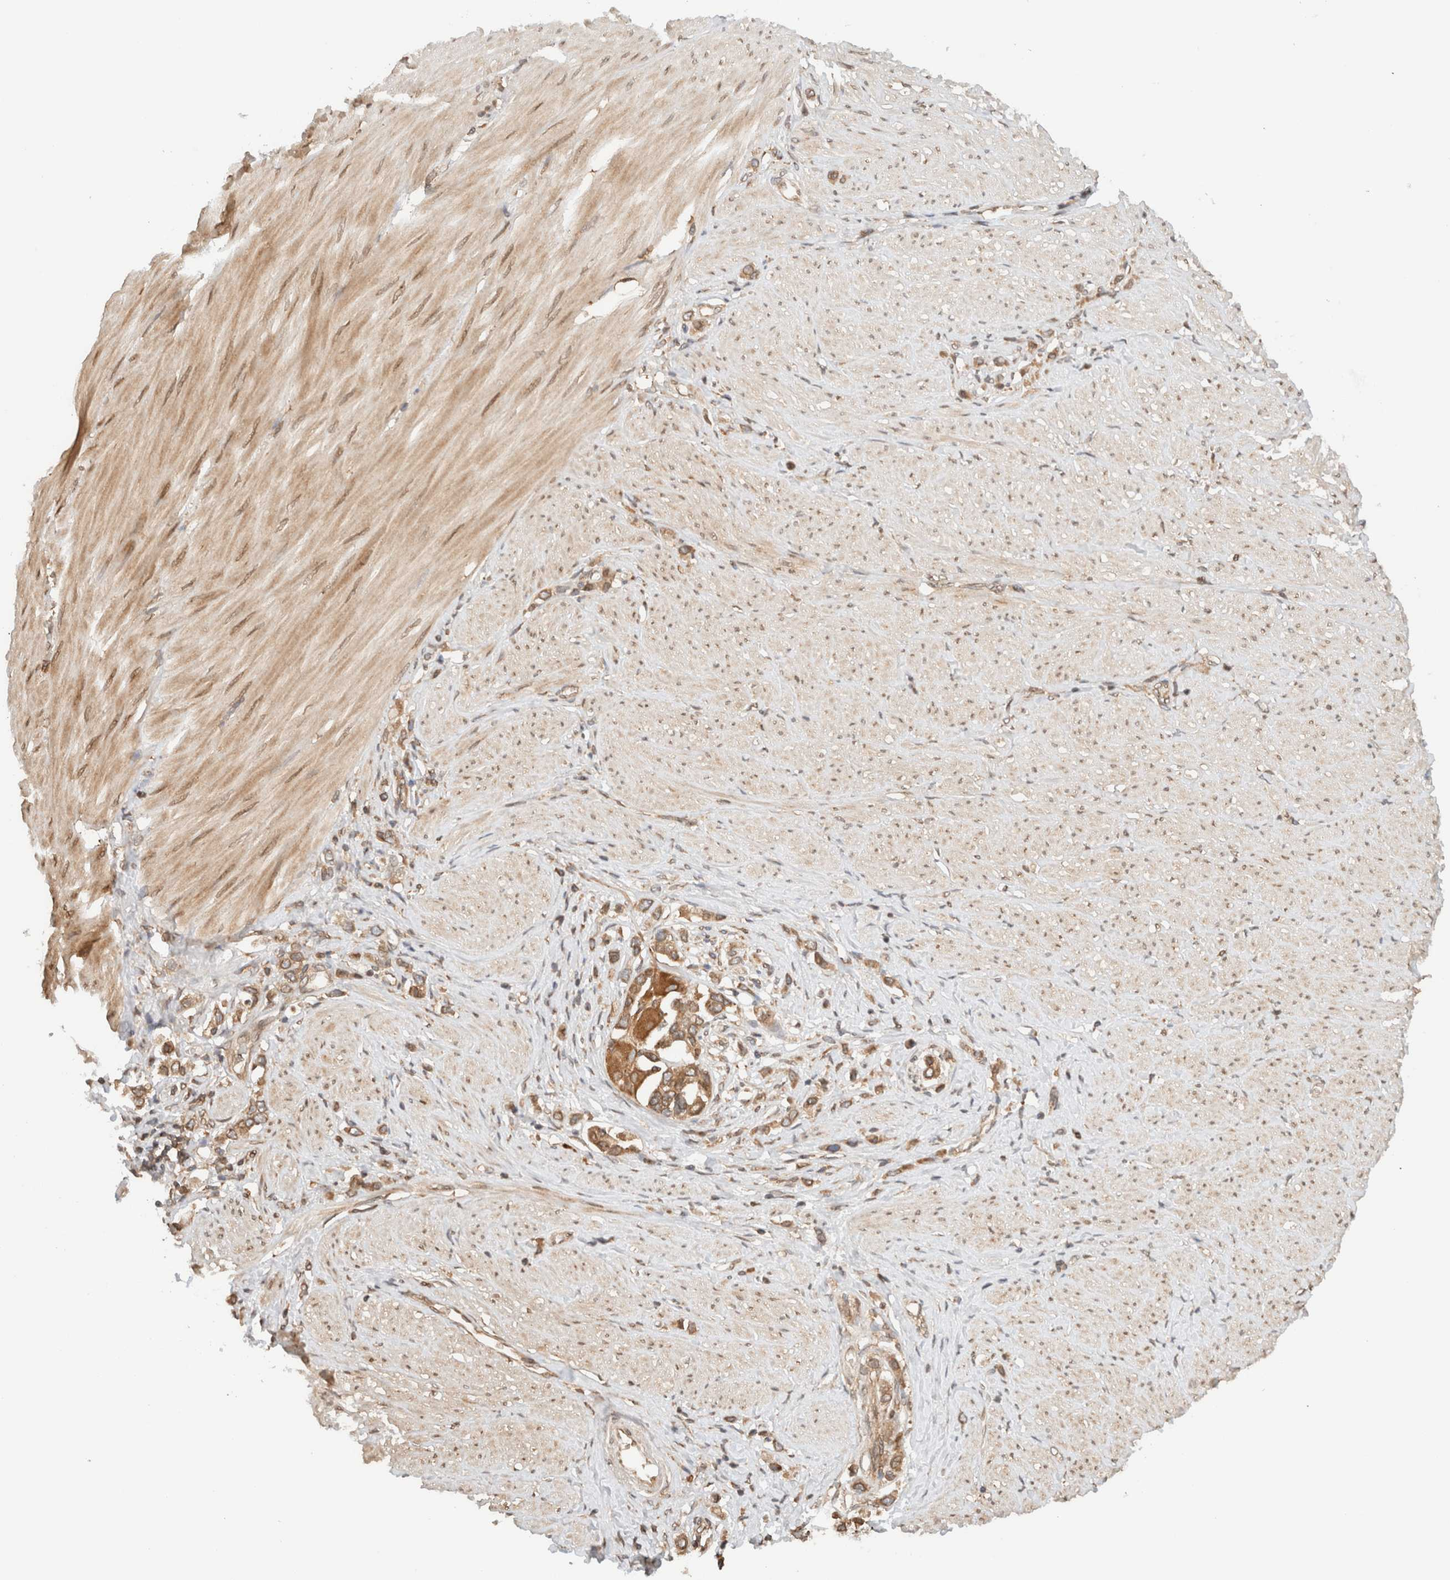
{"staining": {"intensity": "moderate", "quantity": ">75%", "location": "cytoplasmic/membranous"}, "tissue": "stomach cancer", "cell_type": "Tumor cells", "image_type": "cancer", "snomed": [{"axis": "morphology", "description": "Adenocarcinoma, NOS"}, {"axis": "topography", "description": "Stomach"}], "caption": "Immunohistochemical staining of stomach adenocarcinoma shows moderate cytoplasmic/membranous protein positivity in approximately >75% of tumor cells.", "gene": "ARFGEF2", "patient": {"sex": "female", "age": 65}}